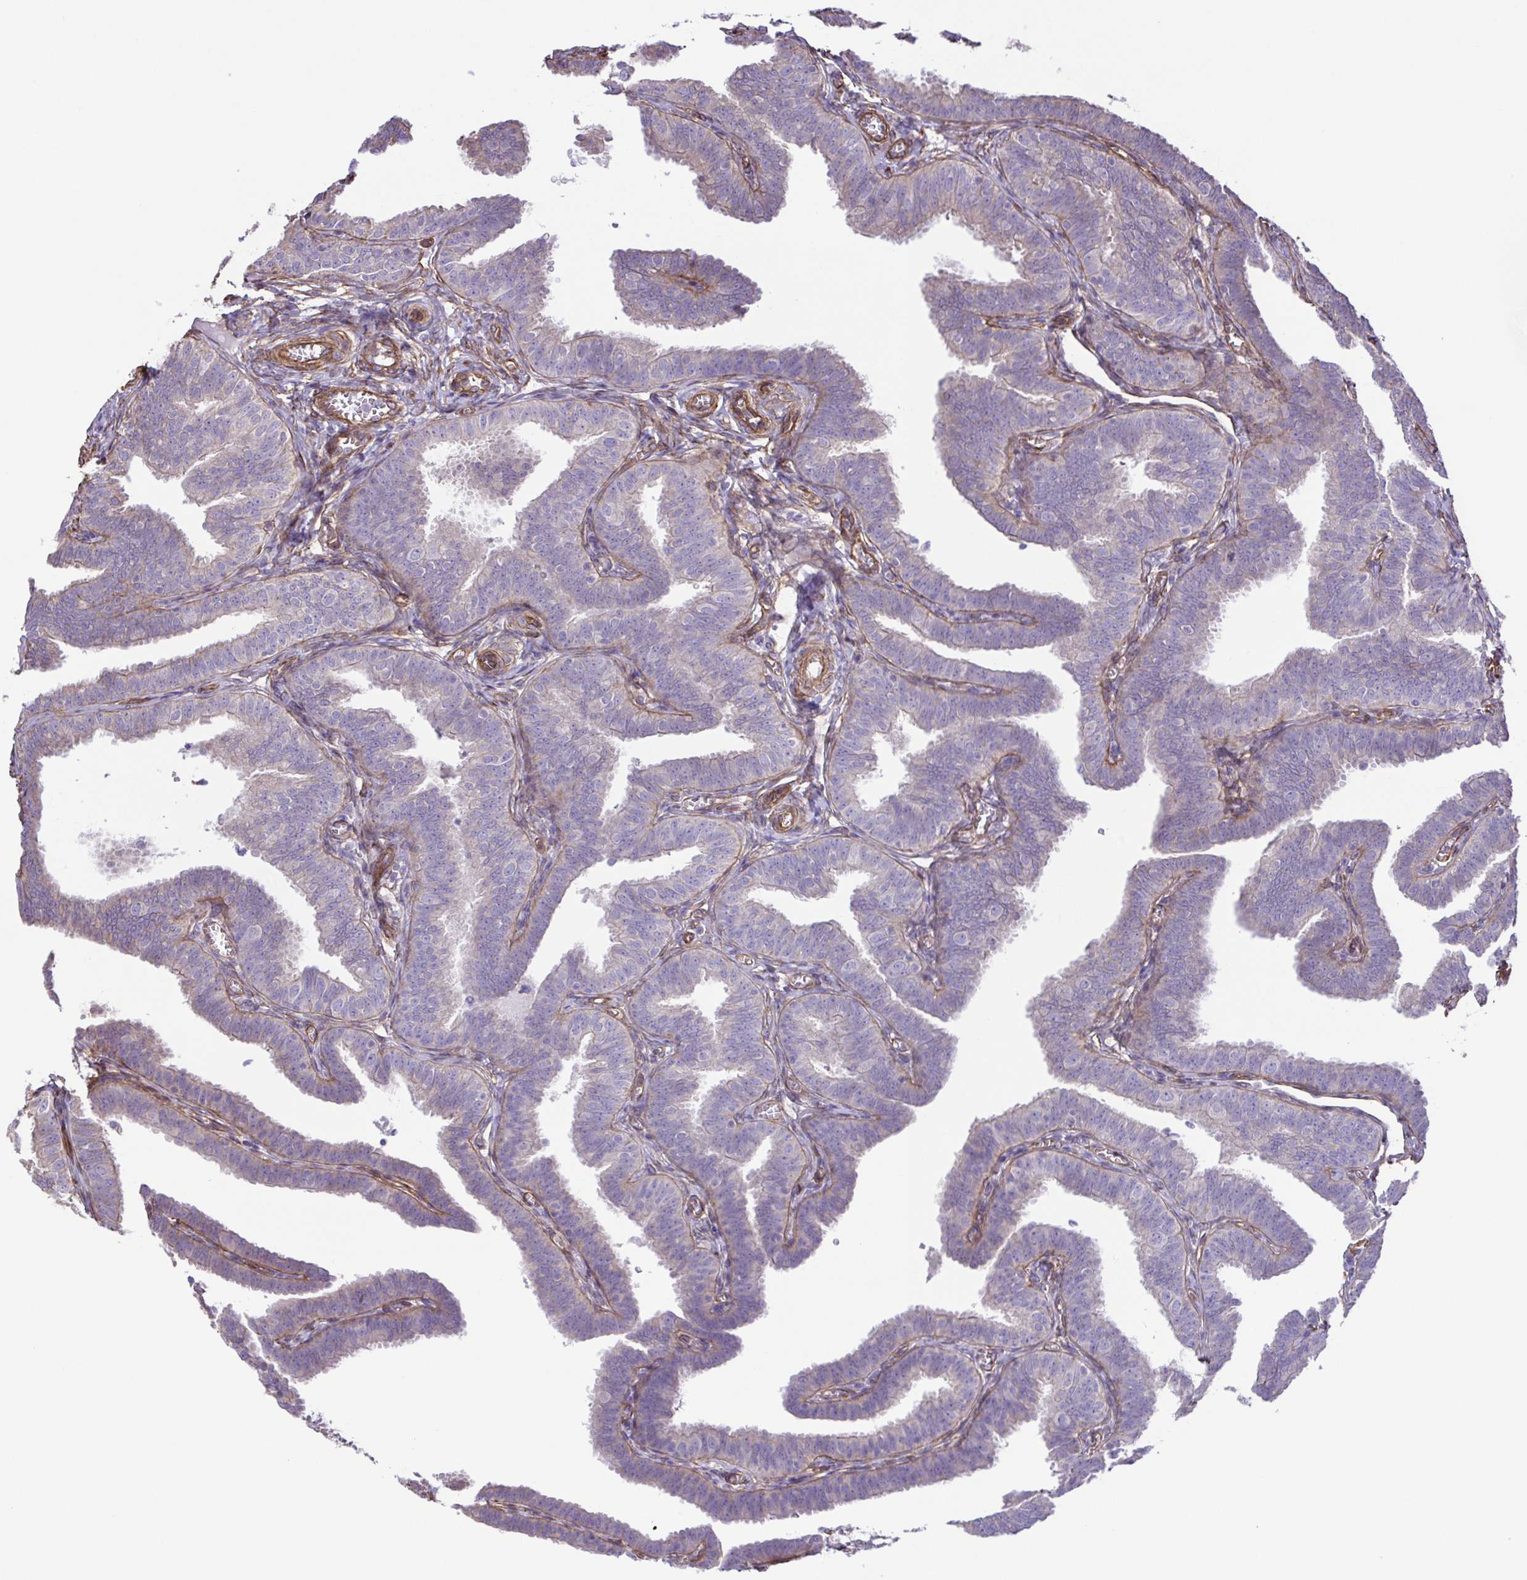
{"staining": {"intensity": "weak", "quantity": "<25%", "location": "cytoplasmic/membranous"}, "tissue": "fallopian tube", "cell_type": "Glandular cells", "image_type": "normal", "snomed": [{"axis": "morphology", "description": "Normal tissue, NOS"}, {"axis": "topography", "description": "Fallopian tube"}], "caption": "The histopathology image displays no significant staining in glandular cells of fallopian tube.", "gene": "FLT1", "patient": {"sex": "female", "age": 25}}